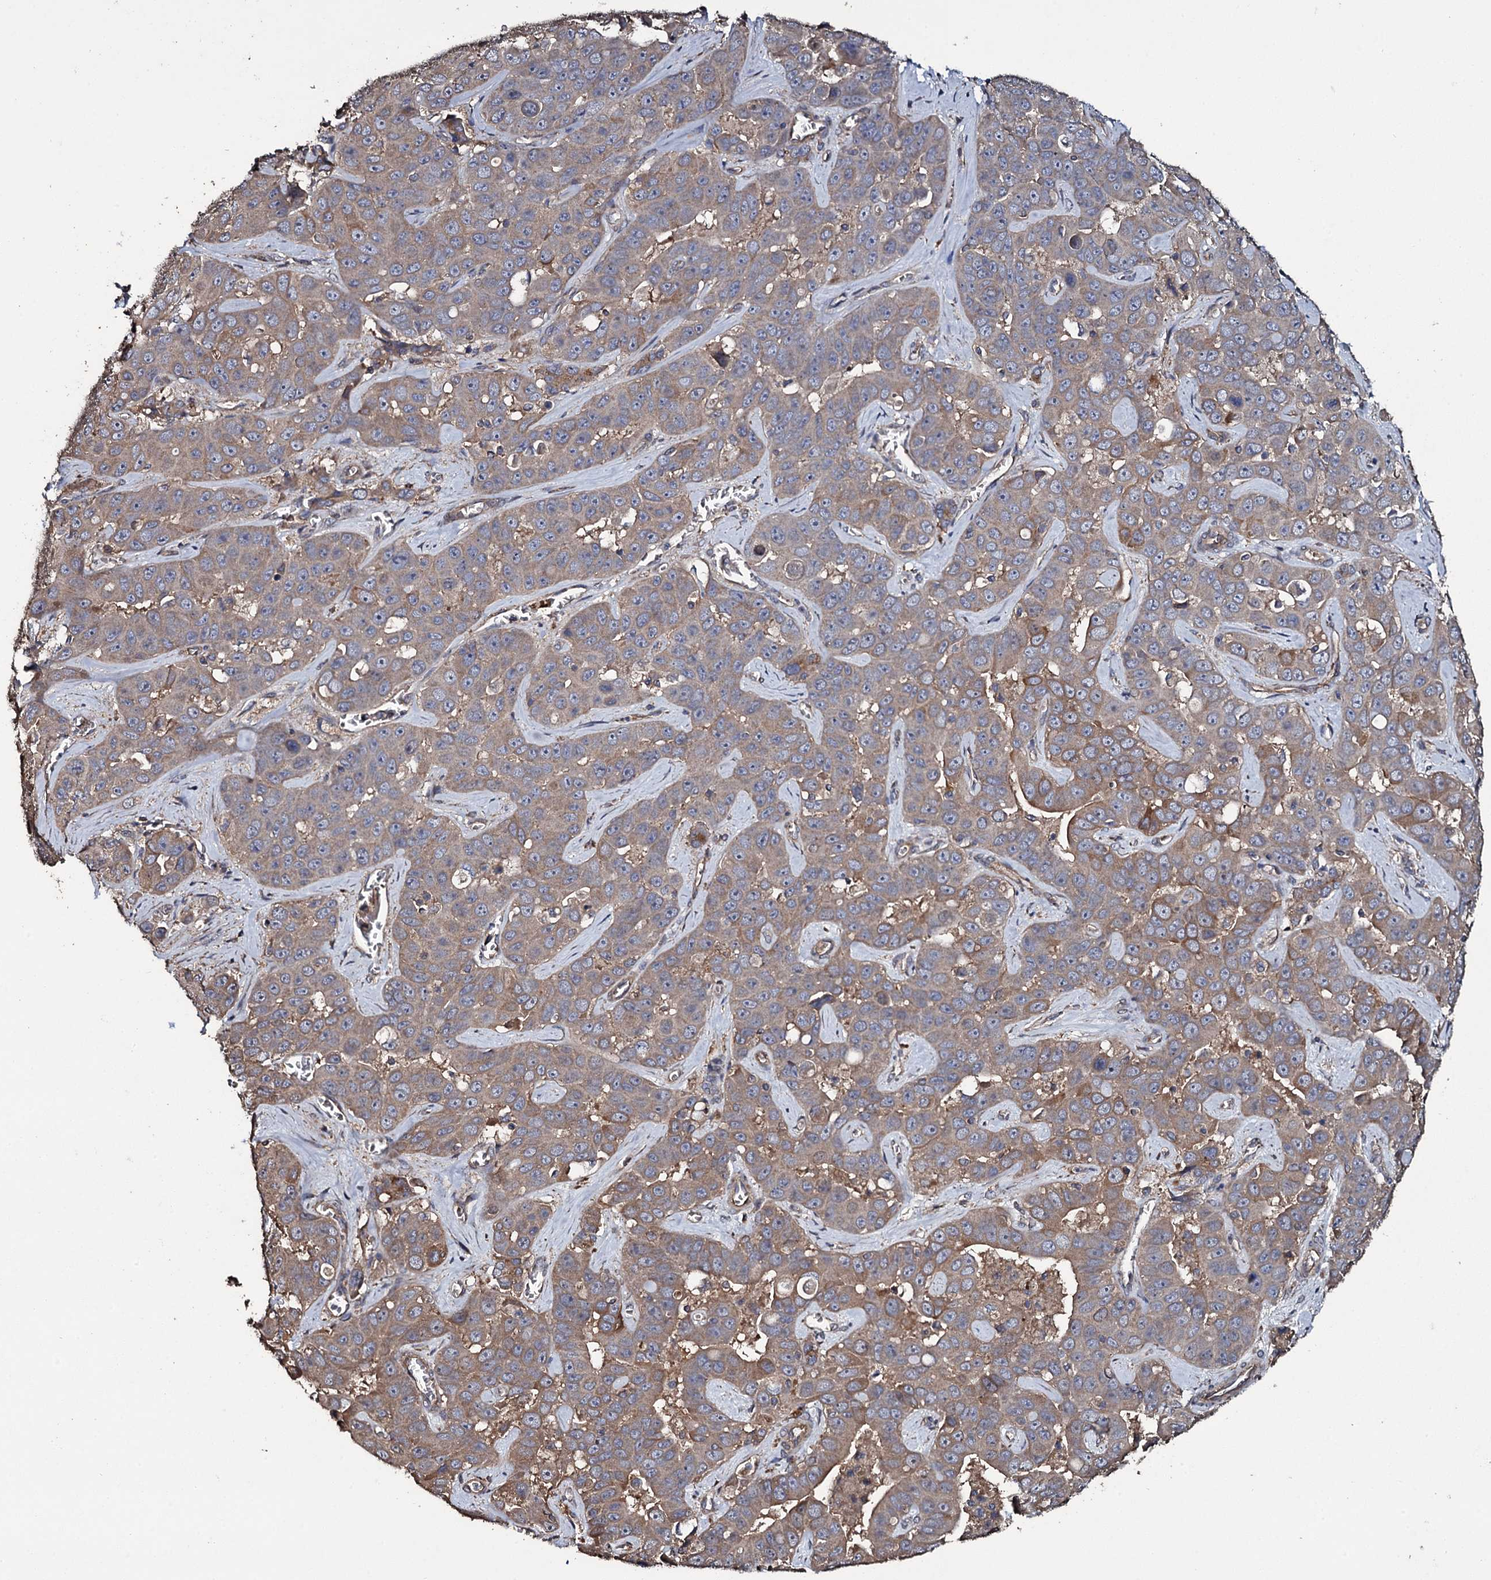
{"staining": {"intensity": "moderate", "quantity": "25%-75%", "location": "cytoplasmic/membranous"}, "tissue": "liver cancer", "cell_type": "Tumor cells", "image_type": "cancer", "snomed": [{"axis": "morphology", "description": "Cholangiocarcinoma"}, {"axis": "topography", "description": "Liver"}], "caption": "Moderate cytoplasmic/membranous positivity for a protein is present in about 25%-75% of tumor cells of liver cancer (cholangiocarcinoma) using immunohistochemistry.", "gene": "TTC23", "patient": {"sex": "female", "age": 52}}